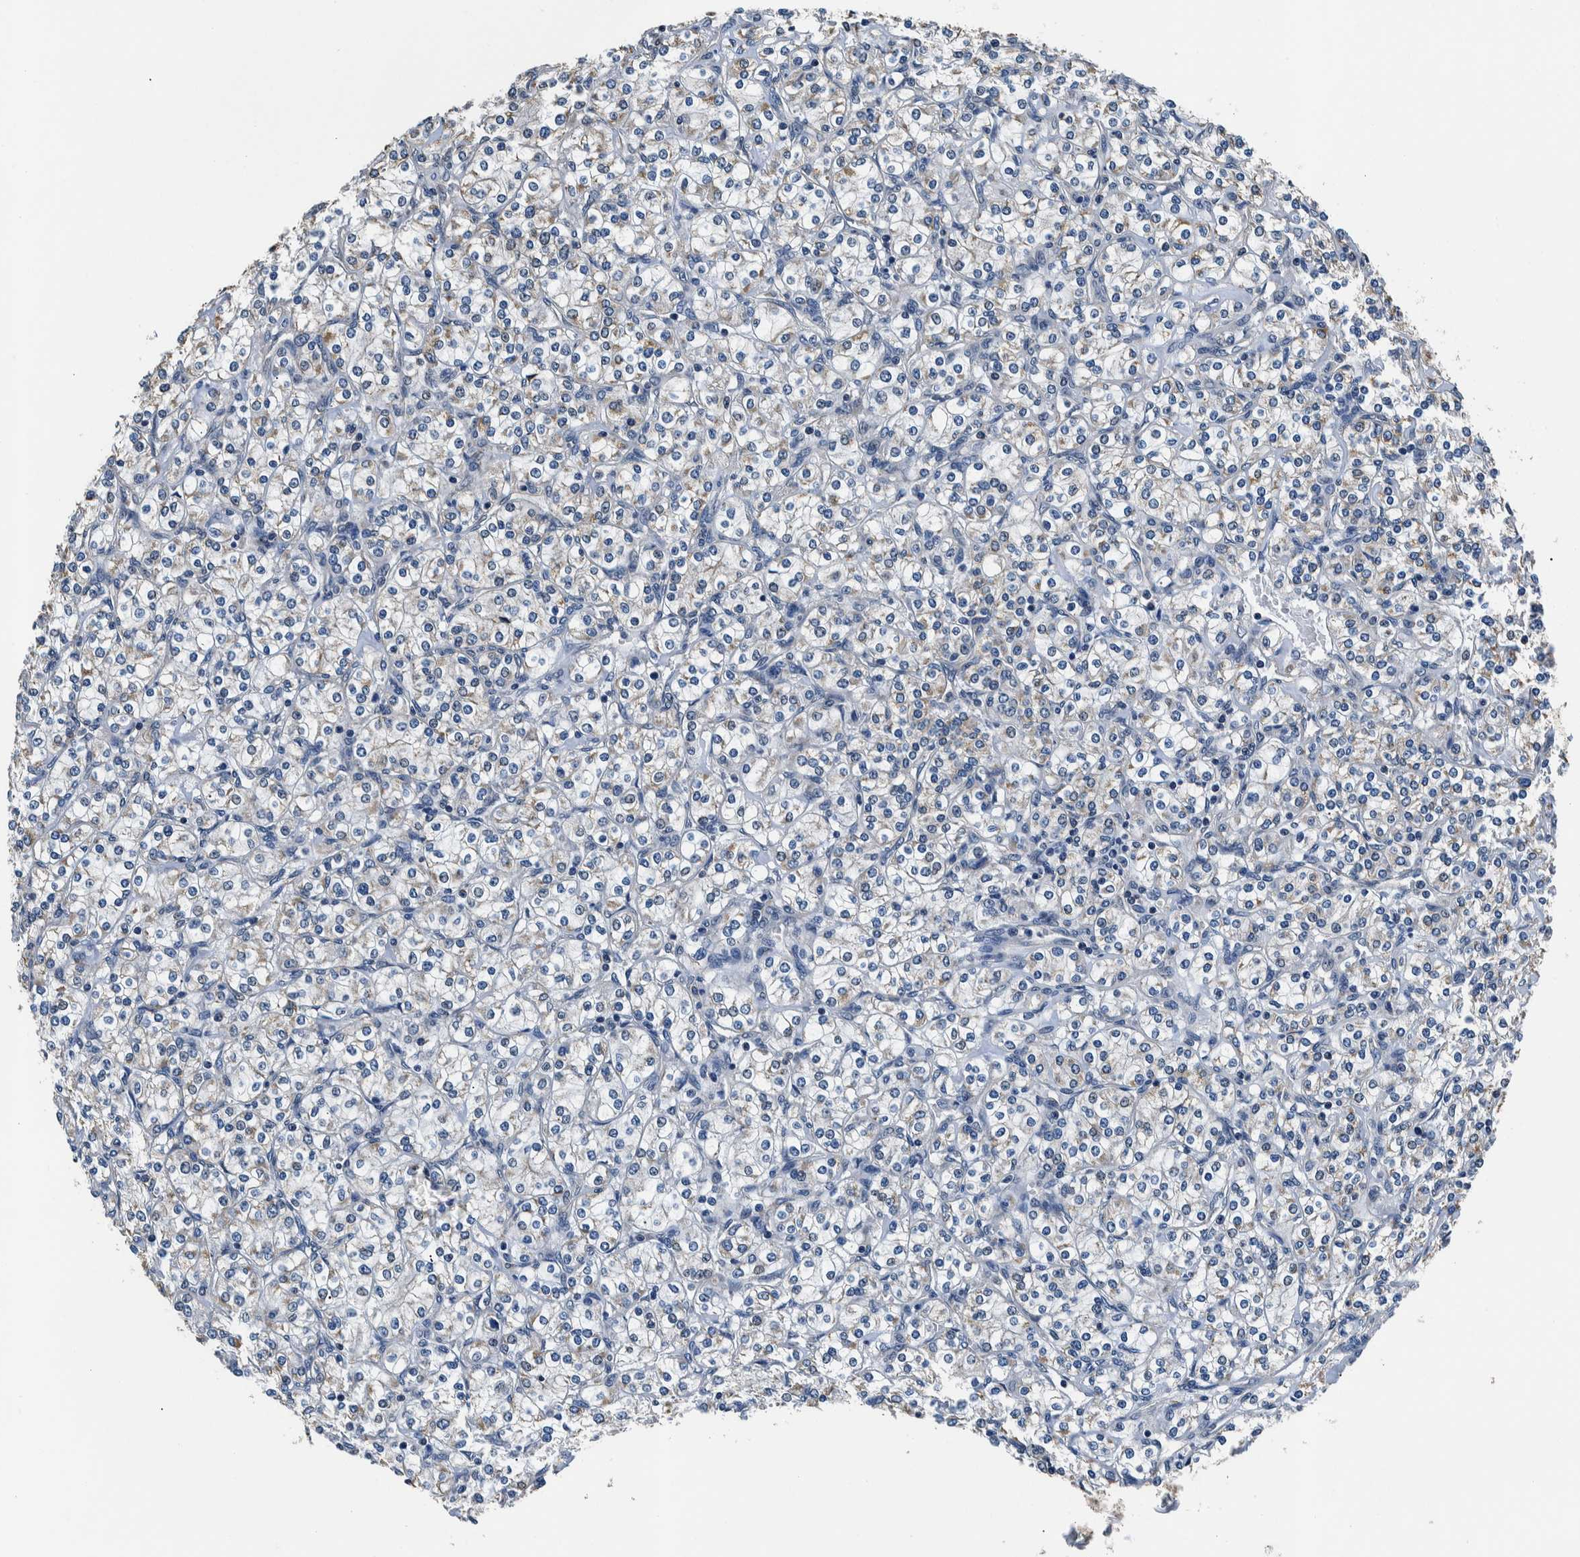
{"staining": {"intensity": "weak", "quantity": "<25%", "location": "cytoplasmic/membranous"}, "tissue": "renal cancer", "cell_type": "Tumor cells", "image_type": "cancer", "snomed": [{"axis": "morphology", "description": "Adenocarcinoma, NOS"}, {"axis": "topography", "description": "Kidney"}], "caption": "Immunohistochemistry (IHC) image of neoplastic tissue: renal adenocarcinoma stained with DAB (3,3'-diaminobenzidine) demonstrates no significant protein staining in tumor cells. The staining was performed using DAB (3,3'-diaminobenzidine) to visualize the protein expression in brown, while the nuclei were stained in blue with hematoxylin (Magnification: 20x).", "gene": "NIBAN2", "patient": {"sex": "male", "age": 77}}